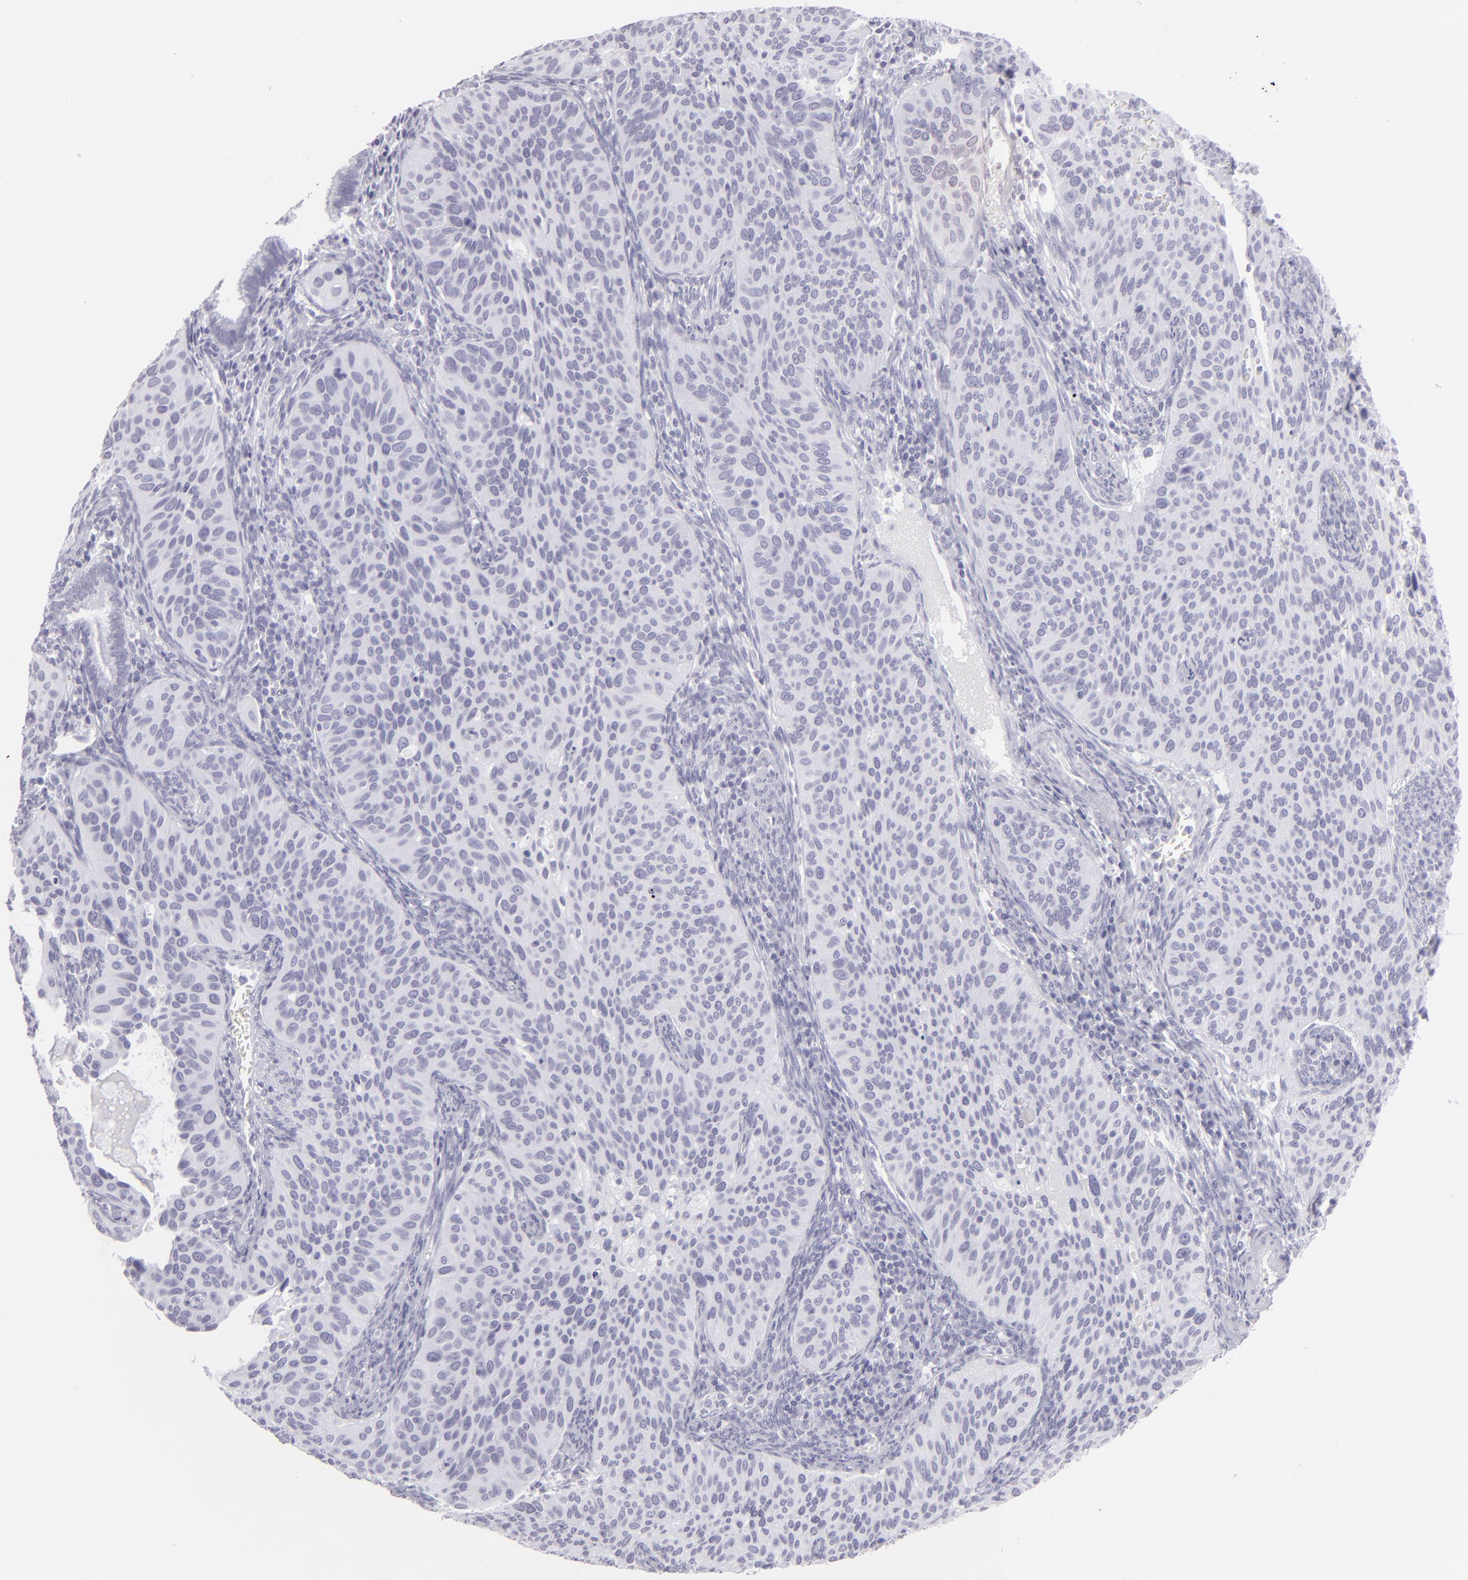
{"staining": {"intensity": "negative", "quantity": "none", "location": "none"}, "tissue": "cervical cancer", "cell_type": "Tumor cells", "image_type": "cancer", "snomed": [{"axis": "morphology", "description": "Adenocarcinoma, NOS"}, {"axis": "topography", "description": "Cervix"}], "caption": "Immunohistochemical staining of cervical adenocarcinoma displays no significant positivity in tumor cells.", "gene": "FLG", "patient": {"sex": "female", "age": 29}}